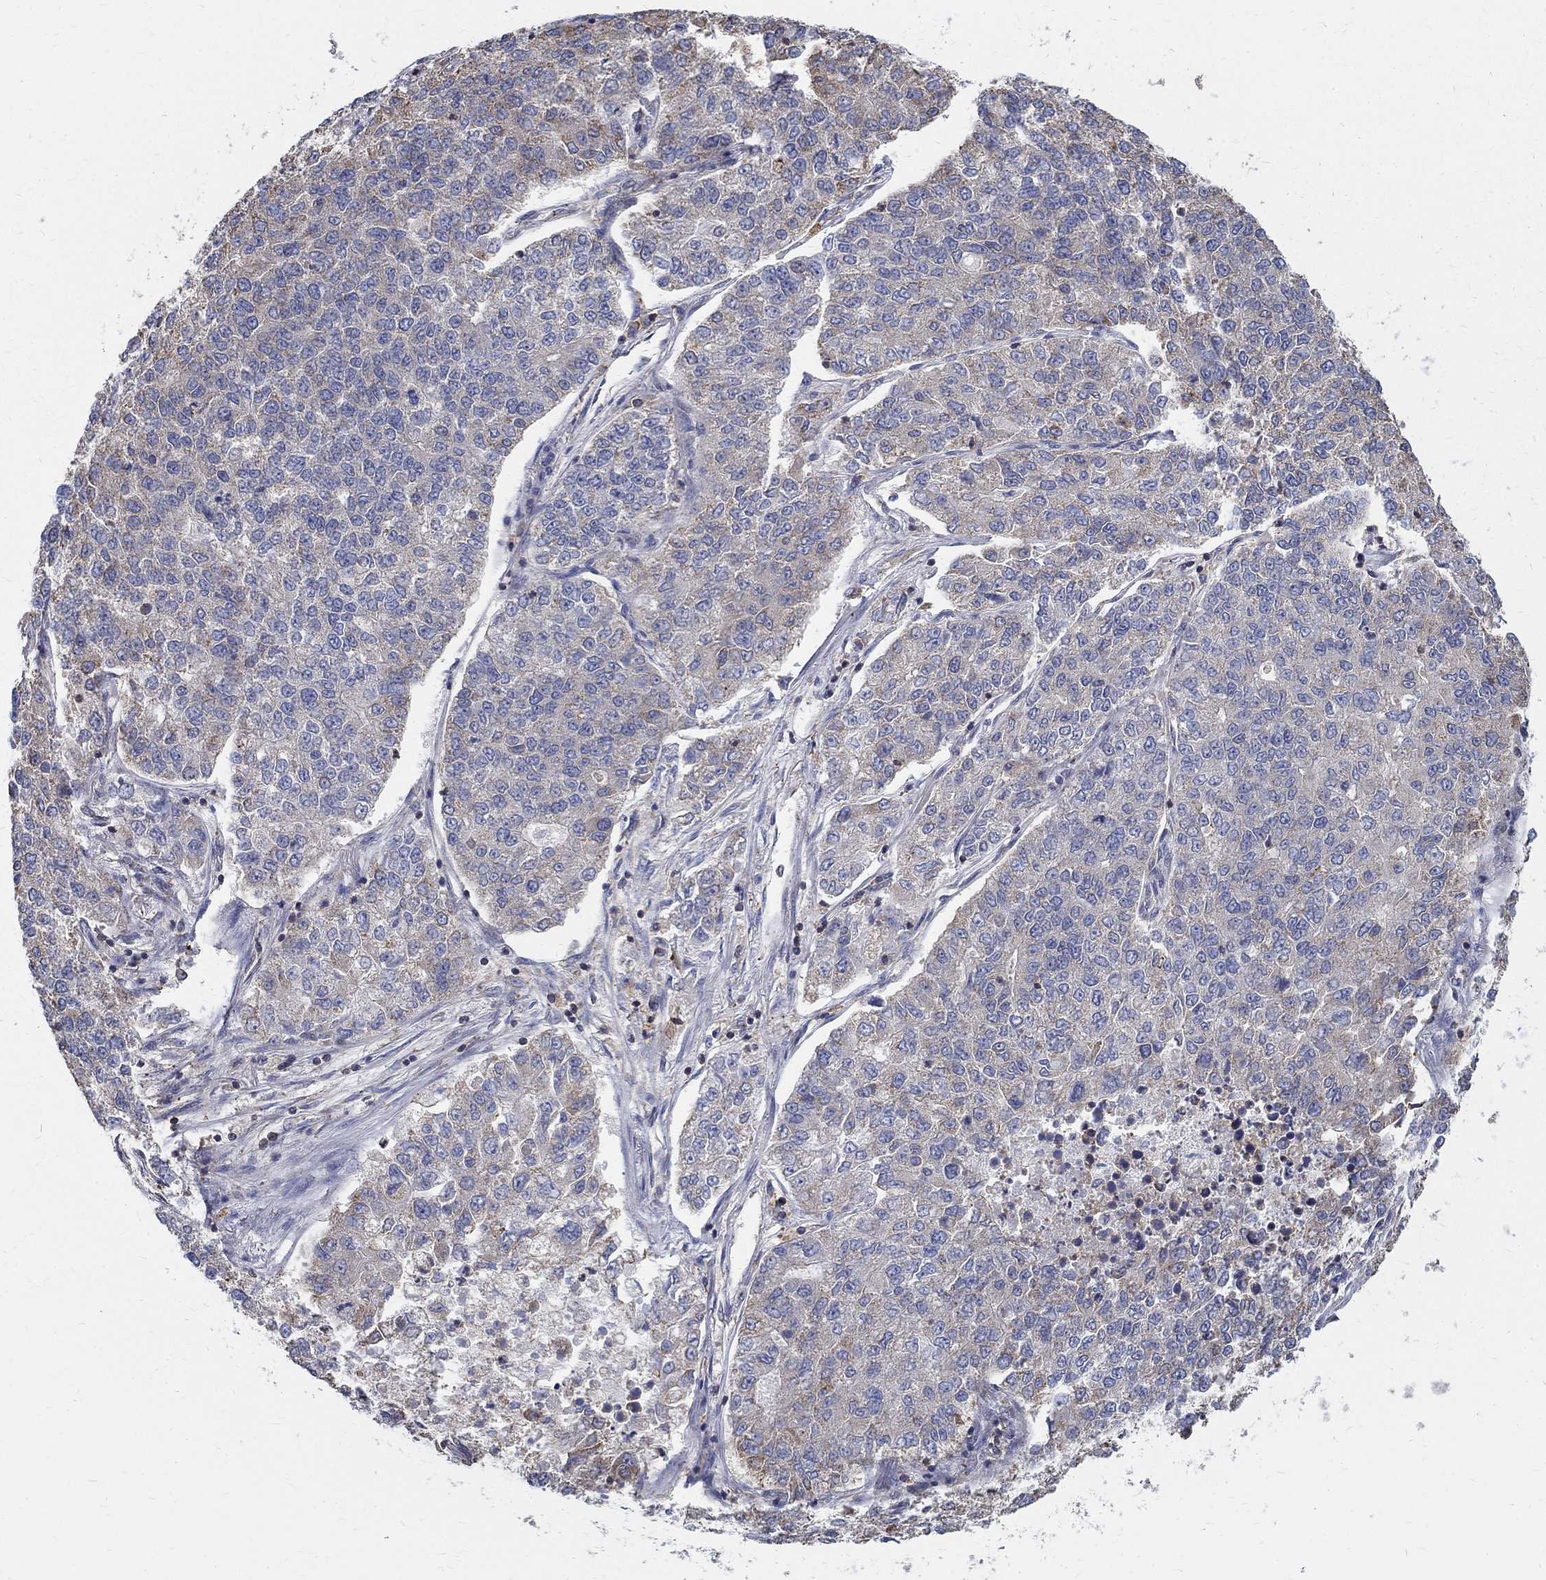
{"staining": {"intensity": "weak", "quantity": "<25%", "location": "cytoplasmic/membranous"}, "tissue": "lung cancer", "cell_type": "Tumor cells", "image_type": "cancer", "snomed": [{"axis": "morphology", "description": "Adenocarcinoma, NOS"}, {"axis": "topography", "description": "Lung"}], "caption": "High power microscopy micrograph of an immunohistochemistry (IHC) histopathology image of lung adenocarcinoma, revealing no significant expression in tumor cells.", "gene": "AGAP2", "patient": {"sex": "male", "age": 49}}